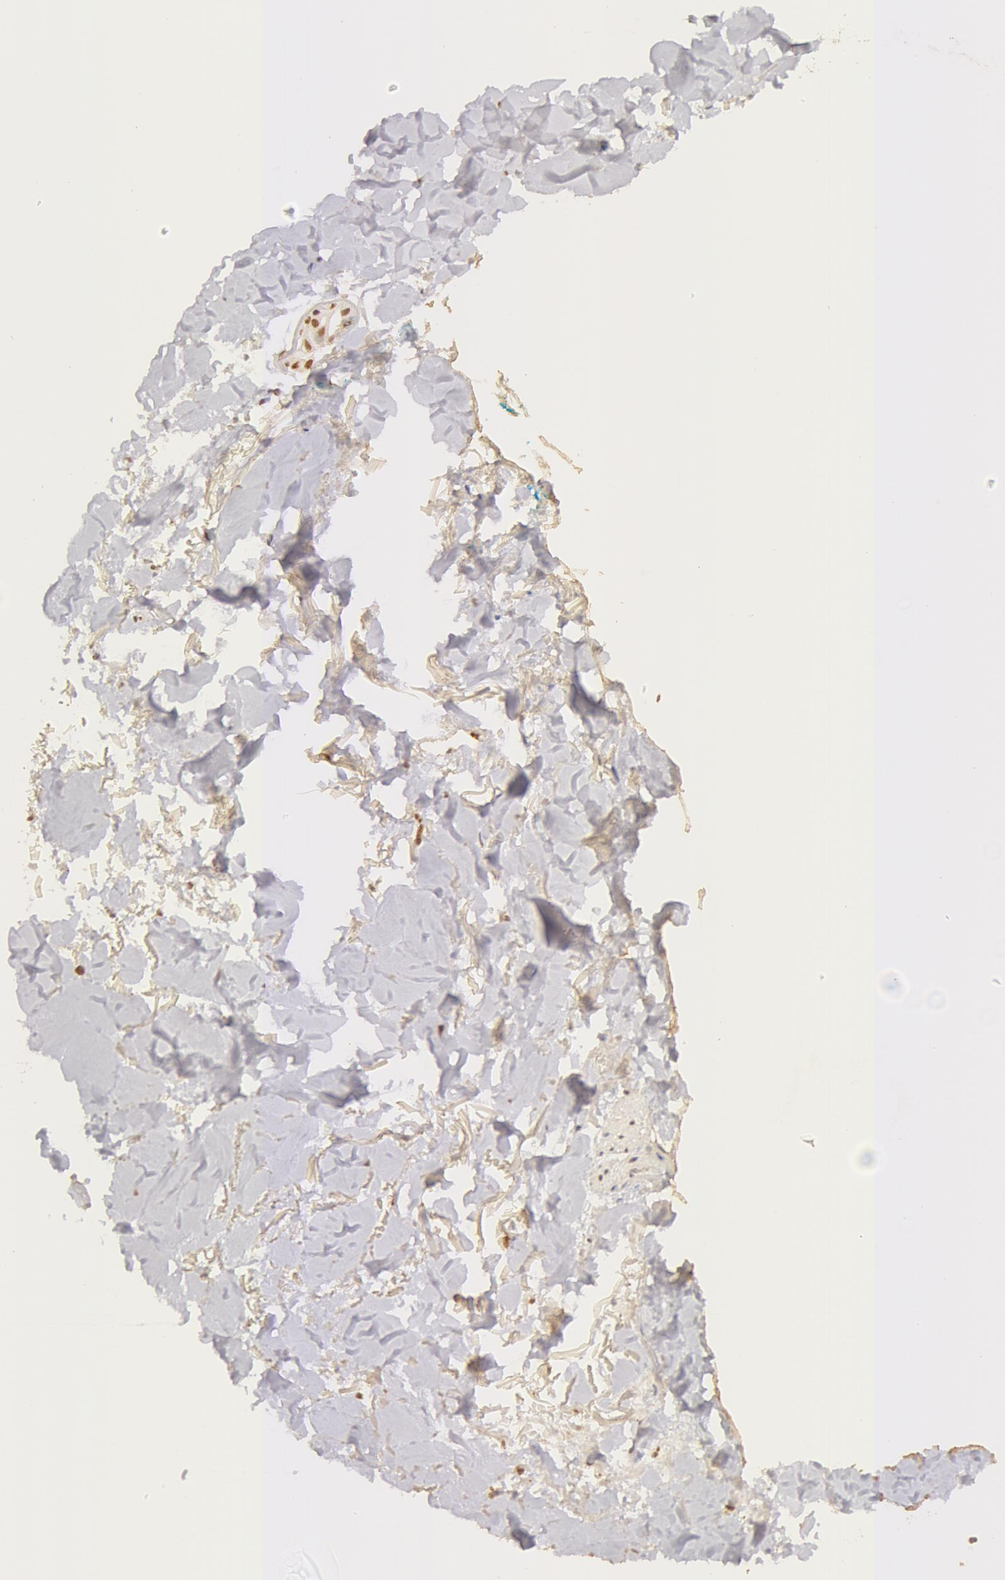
{"staining": {"intensity": "moderate", "quantity": ">75%", "location": "nuclear"}, "tissue": "skin", "cell_type": "Fibroblasts", "image_type": "normal", "snomed": [{"axis": "morphology", "description": "Normal tissue, NOS"}, {"axis": "topography", "description": "Skin"}], "caption": "Skin stained with a brown dye reveals moderate nuclear positive staining in approximately >75% of fibroblasts.", "gene": "SNRNP70", "patient": {"sex": "male", "age": 86}}